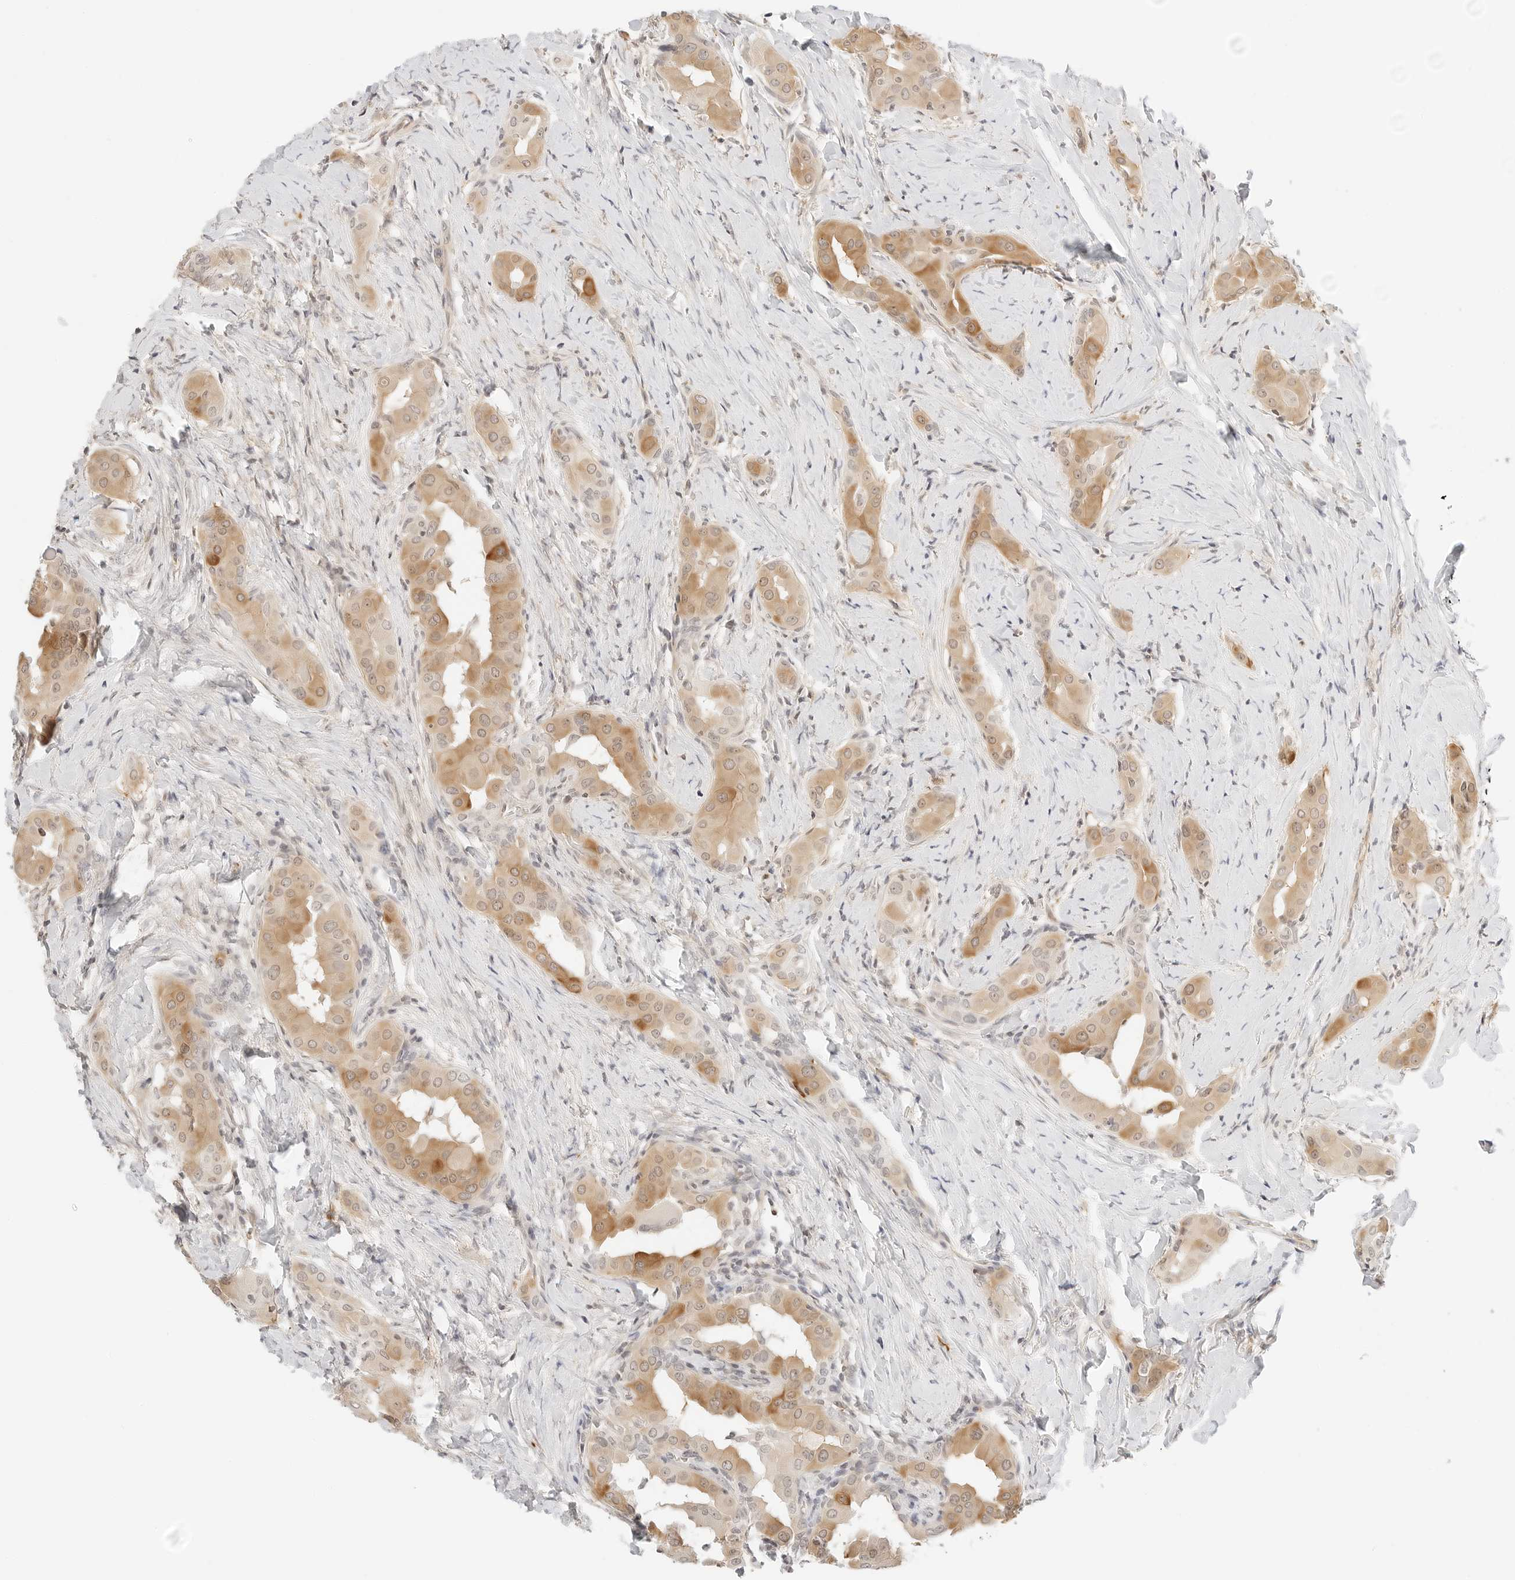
{"staining": {"intensity": "moderate", "quantity": ">75%", "location": "cytoplasmic/membranous"}, "tissue": "thyroid cancer", "cell_type": "Tumor cells", "image_type": "cancer", "snomed": [{"axis": "morphology", "description": "Papillary adenocarcinoma, NOS"}, {"axis": "topography", "description": "Thyroid gland"}], "caption": "A high-resolution image shows immunohistochemistry (IHC) staining of thyroid papillary adenocarcinoma, which shows moderate cytoplasmic/membranous expression in approximately >75% of tumor cells.", "gene": "TEKT2", "patient": {"sex": "male", "age": 33}}